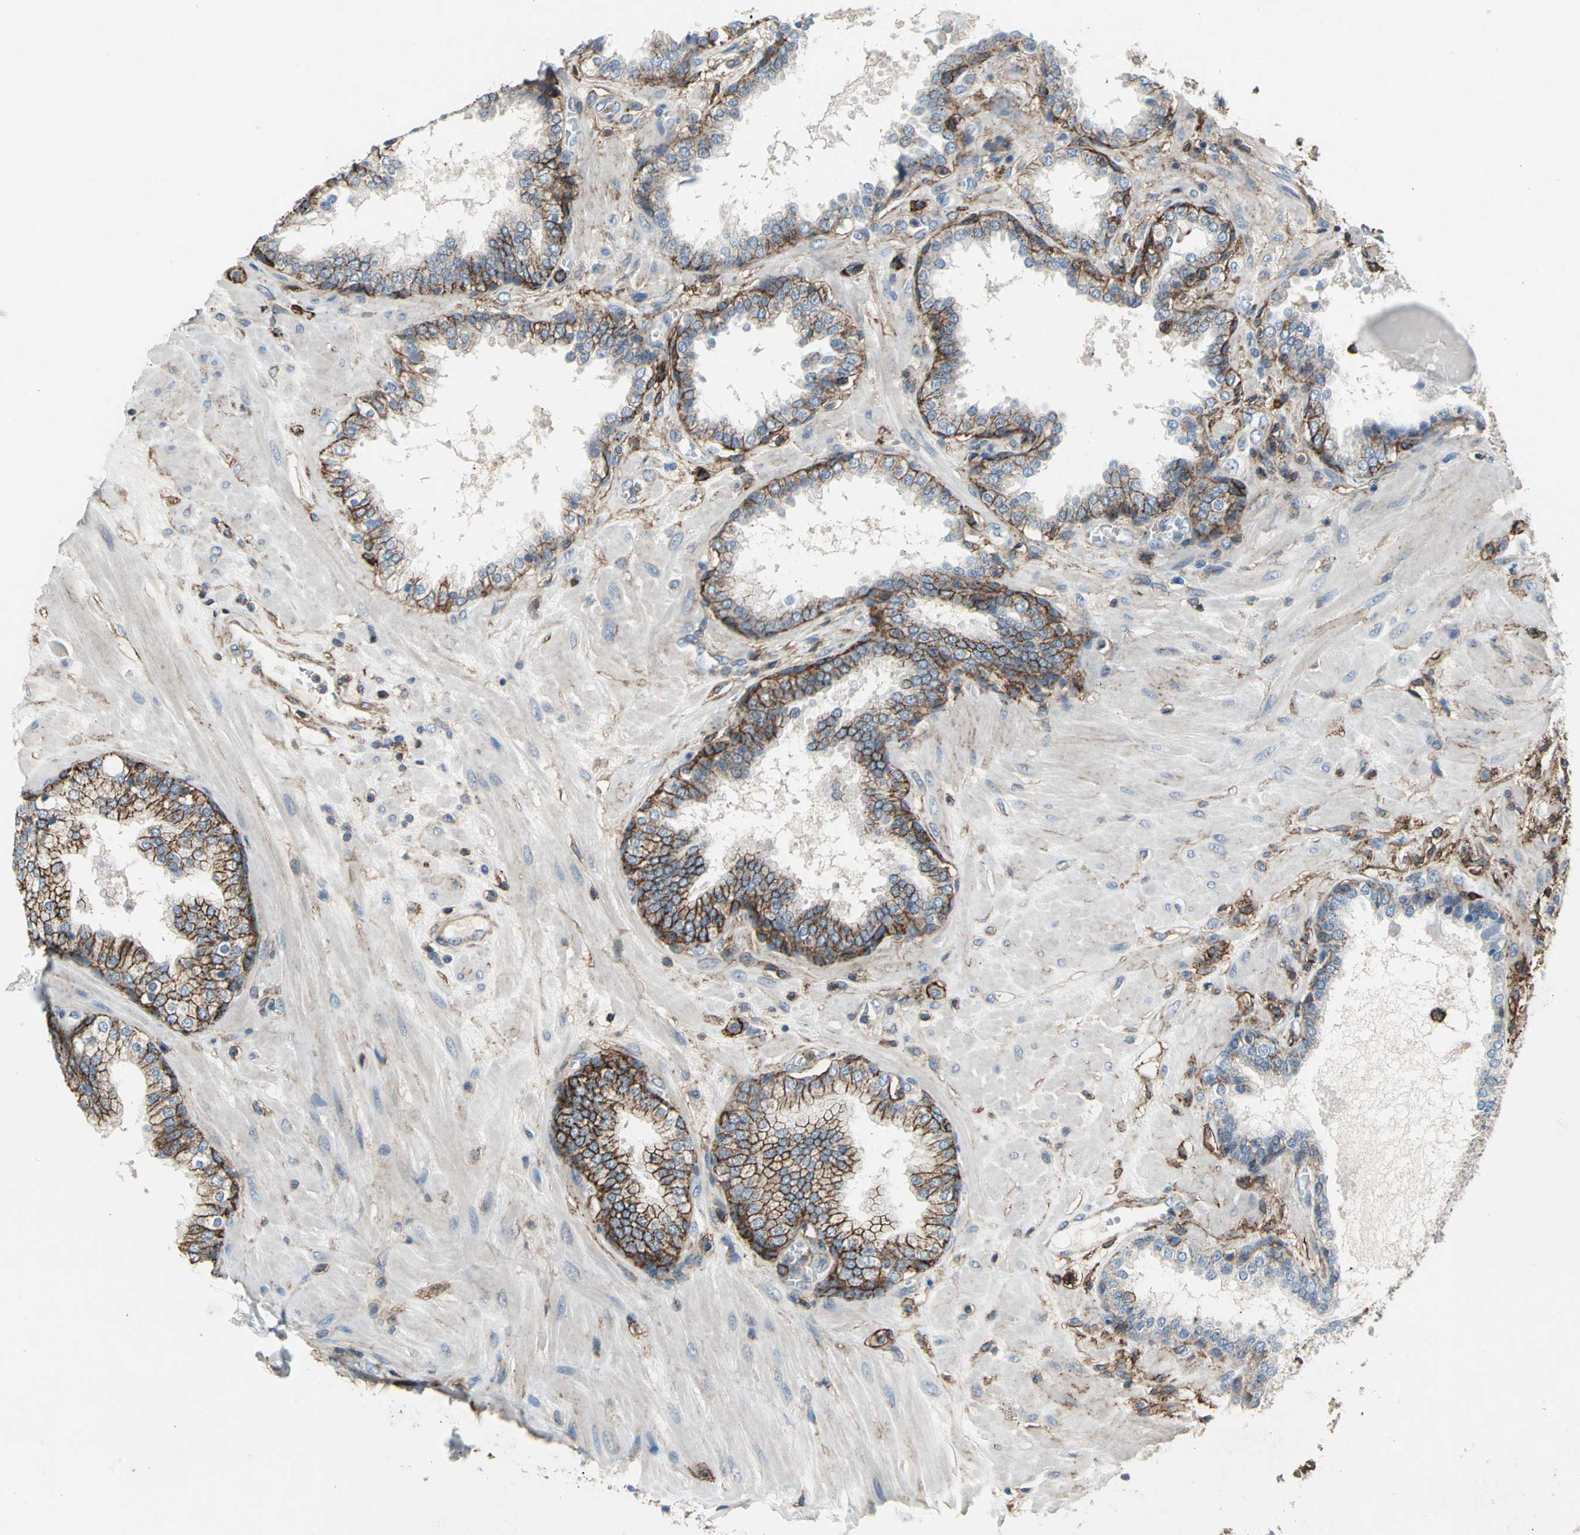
{"staining": {"intensity": "strong", "quantity": ">75%", "location": "cytoplasmic/membranous"}, "tissue": "prostate", "cell_type": "Glandular cells", "image_type": "normal", "snomed": [{"axis": "morphology", "description": "Normal tissue, NOS"}, {"axis": "topography", "description": "Prostate"}], "caption": "DAB (3,3'-diaminobenzidine) immunohistochemical staining of unremarkable prostate displays strong cytoplasmic/membranous protein positivity in approximately >75% of glandular cells.", "gene": "CD44", "patient": {"sex": "male", "age": 51}}